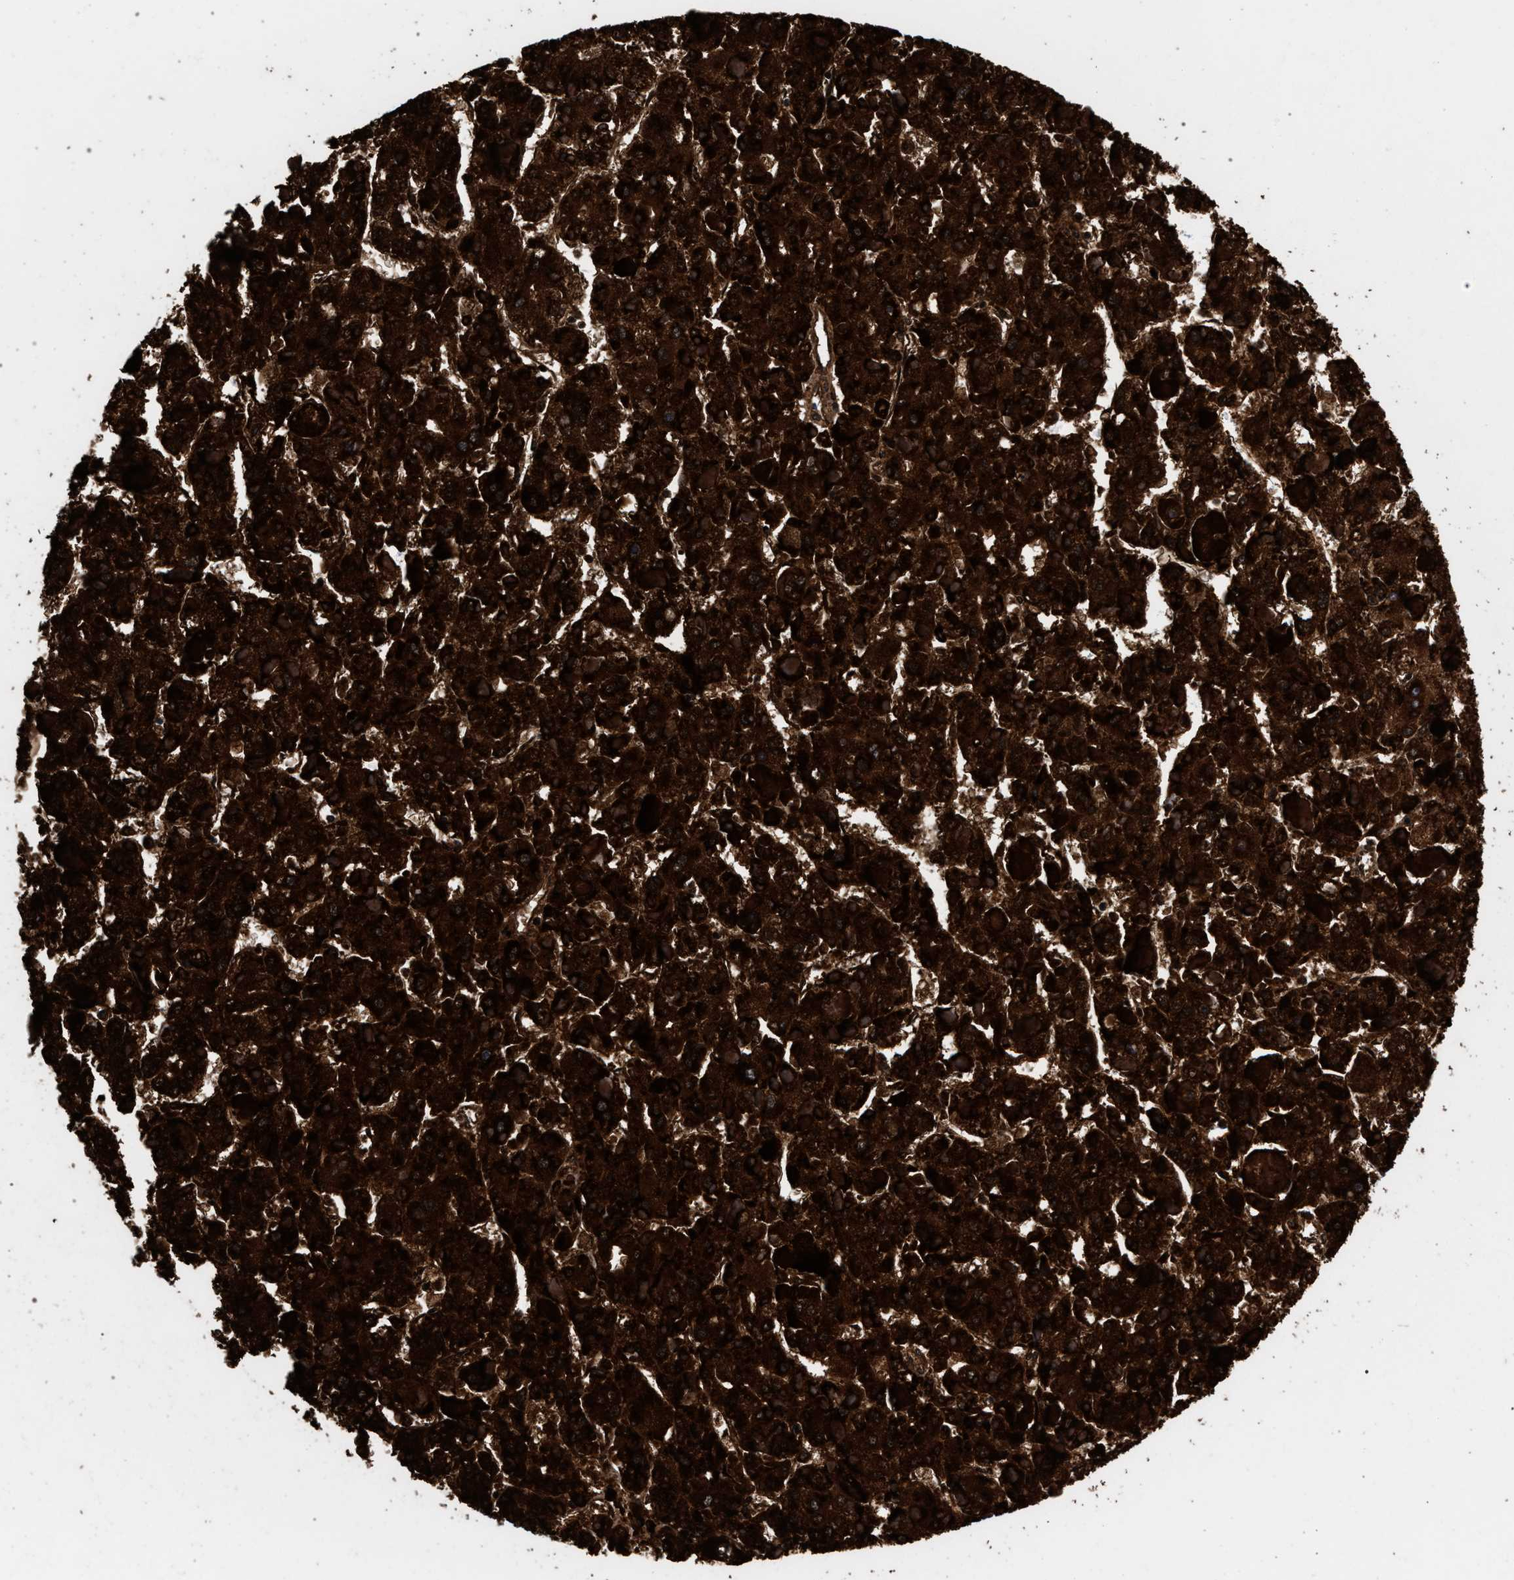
{"staining": {"intensity": "strong", "quantity": ">75%", "location": "cytoplasmic/membranous,nuclear"}, "tissue": "liver cancer", "cell_type": "Tumor cells", "image_type": "cancer", "snomed": [{"axis": "morphology", "description": "Carcinoma, Hepatocellular, NOS"}, {"axis": "topography", "description": "Liver"}], "caption": "High-magnification brightfield microscopy of liver cancer stained with DAB (3,3'-diaminobenzidine) (brown) and counterstained with hematoxylin (blue). tumor cells exhibit strong cytoplasmic/membranous and nuclear staining is appreciated in about>75% of cells.", "gene": "ACOX1", "patient": {"sex": "female", "age": 73}}